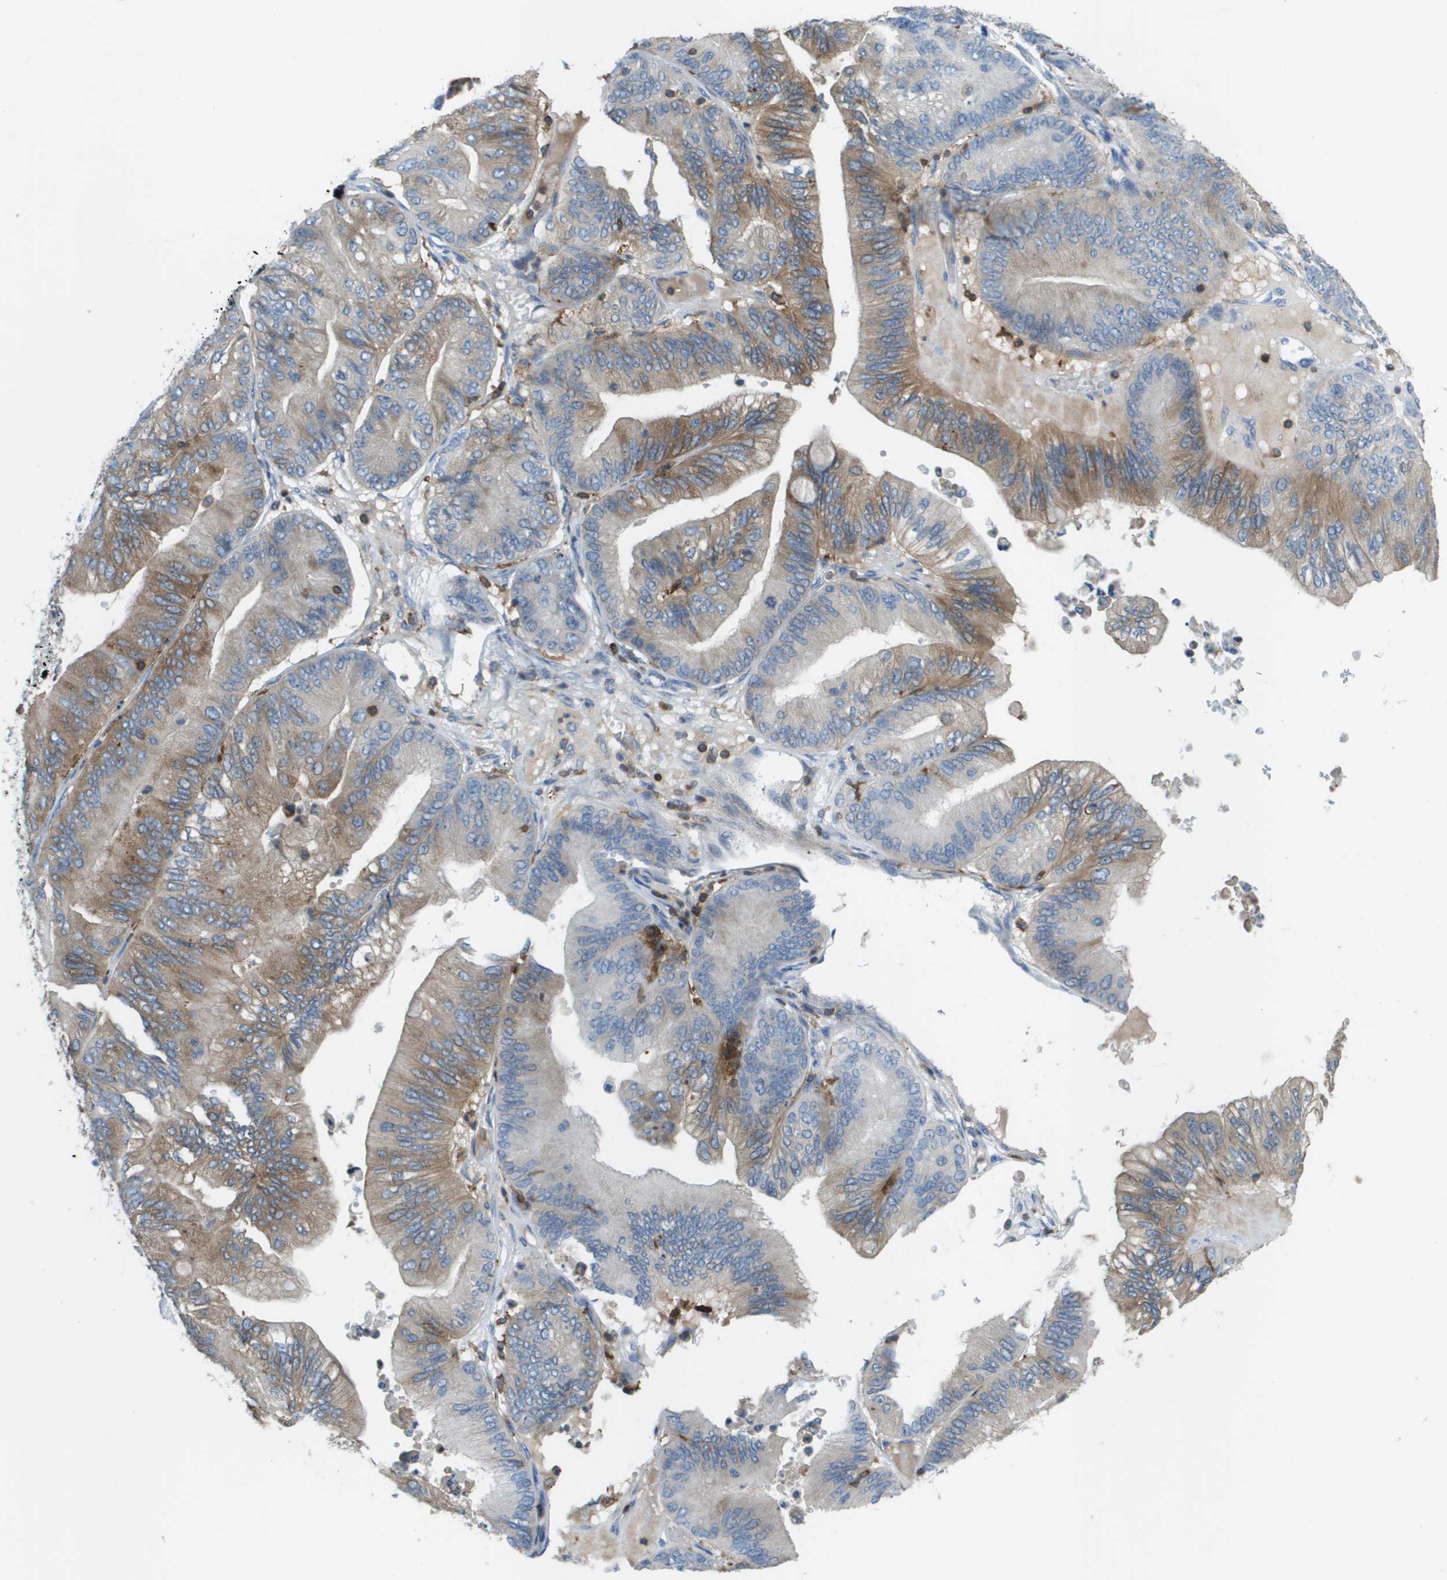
{"staining": {"intensity": "moderate", "quantity": "25%-75%", "location": "cytoplasmic/membranous"}, "tissue": "ovarian cancer", "cell_type": "Tumor cells", "image_type": "cancer", "snomed": [{"axis": "morphology", "description": "Cystadenocarcinoma, mucinous, NOS"}, {"axis": "topography", "description": "Ovary"}], "caption": "Moderate cytoplasmic/membranous protein expression is seen in about 25%-75% of tumor cells in ovarian cancer.", "gene": "APBB1IP", "patient": {"sex": "female", "age": 61}}